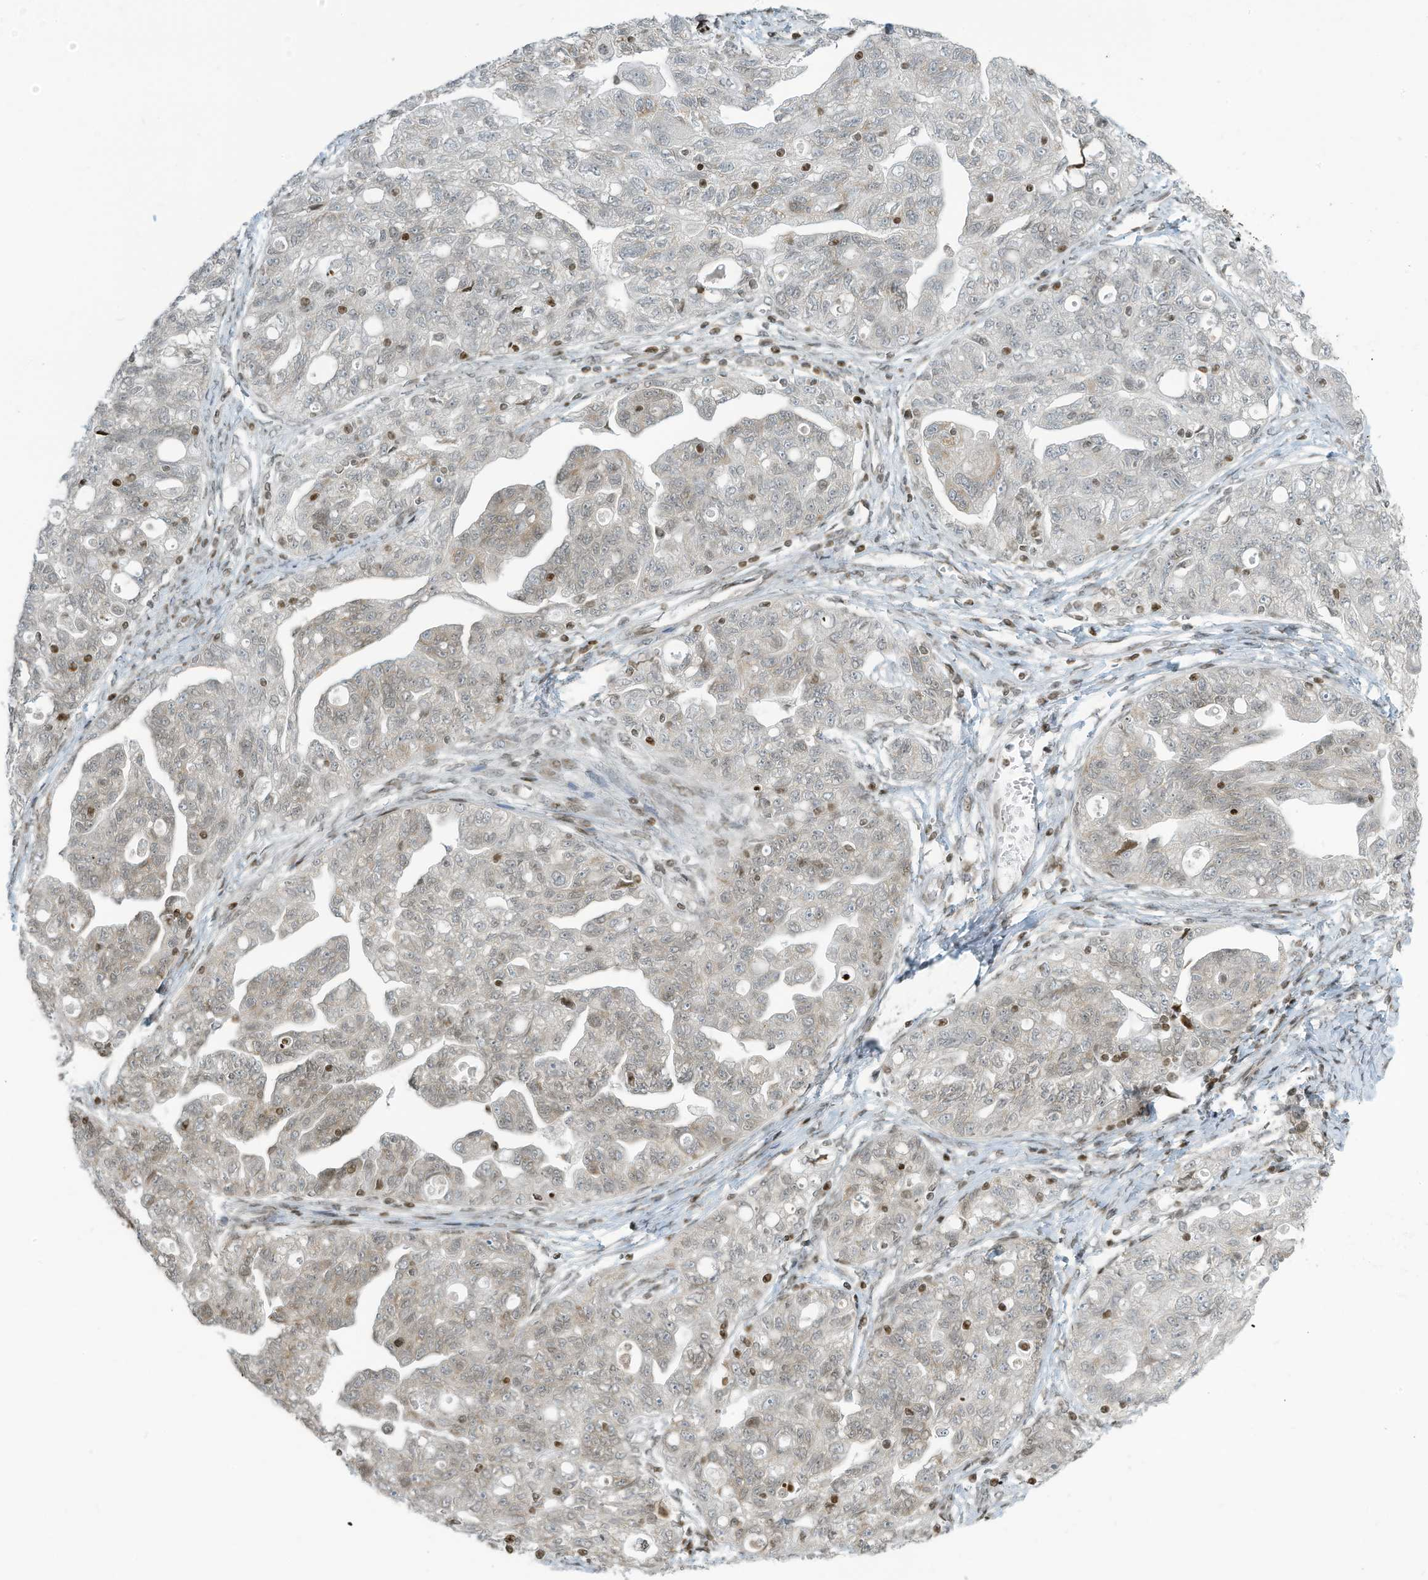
{"staining": {"intensity": "weak", "quantity": "<25%", "location": "nuclear"}, "tissue": "ovarian cancer", "cell_type": "Tumor cells", "image_type": "cancer", "snomed": [{"axis": "morphology", "description": "Carcinoma, NOS"}, {"axis": "morphology", "description": "Cystadenocarcinoma, serous, NOS"}, {"axis": "topography", "description": "Ovary"}], "caption": "The IHC image has no significant positivity in tumor cells of ovarian carcinoma tissue. Brightfield microscopy of immunohistochemistry (IHC) stained with DAB (3,3'-diaminobenzidine) (brown) and hematoxylin (blue), captured at high magnification.", "gene": "ADI1", "patient": {"sex": "female", "age": 69}}